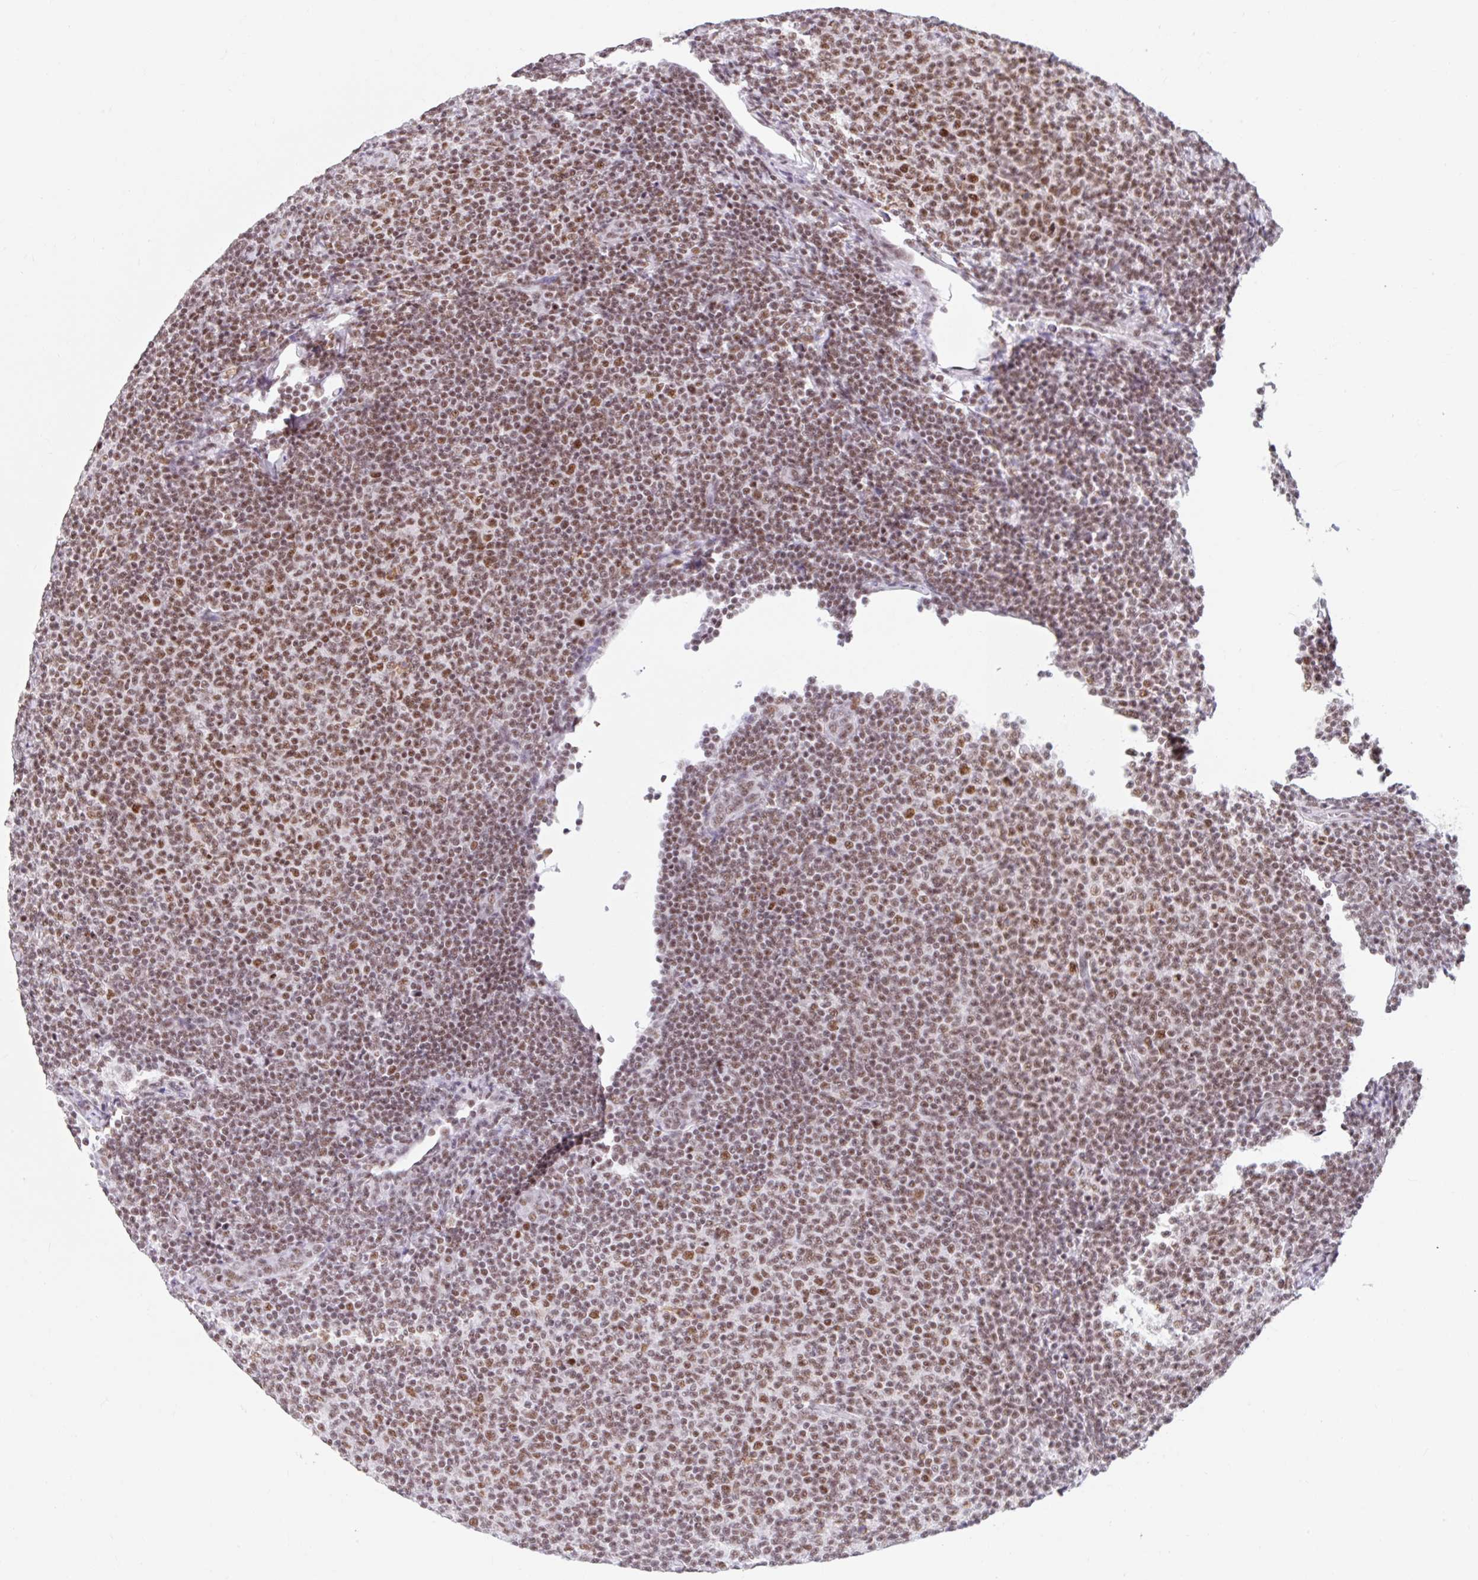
{"staining": {"intensity": "moderate", "quantity": ">75%", "location": "nuclear"}, "tissue": "lymphoma", "cell_type": "Tumor cells", "image_type": "cancer", "snomed": [{"axis": "morphology", "description": "Malignant lymphoma, non-Hodgkin's type, Low grade"}, {"axis": "topography", "description": "Lymph node"}], "caption": "This micrograph exhibits lymphoma stained with IHC to label a protein in brown. The nuclear of tumor cells show moderate positivity for the protein. Nuclei are counter-stained blue.", "gene": "SRSF10", "patient": {"sex": "male", "age": 66}}